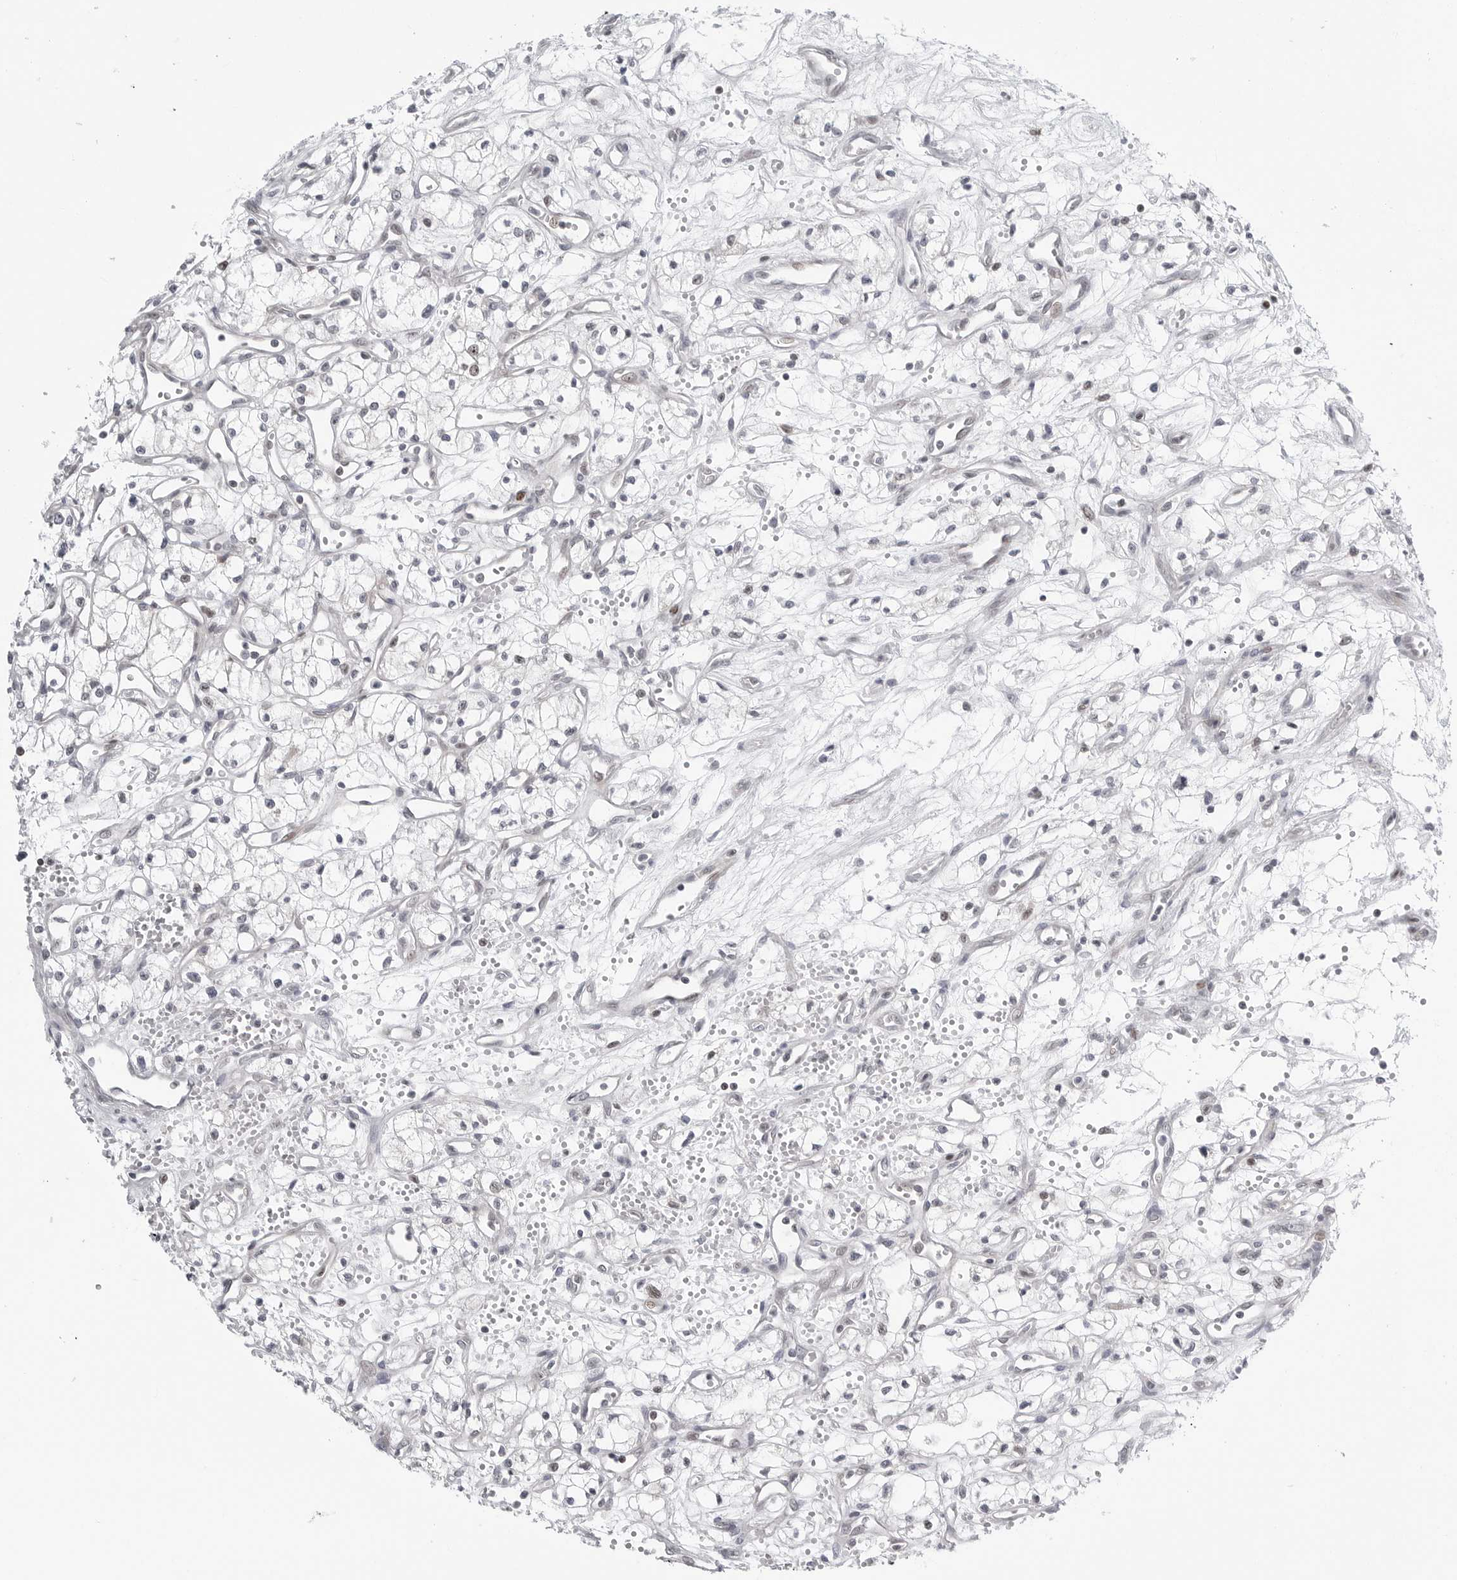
{"staining": {"intensity": "negative", "quantity": "none", "location": "none"}, "tissue": "renal cancer", "cell_type": "Tumor cells", "image_type": "cancer", "snomed": [{"axis": "morphology", "description": "Adenocarcinoma, NOS"}, {"axis": "topography", "description": "Kidney"}], "caption": "Tumor cells are negative for protein expression in human renal cancer.", "gene": "FAM135B", "patient": {"sex": "male", "age": 59}}